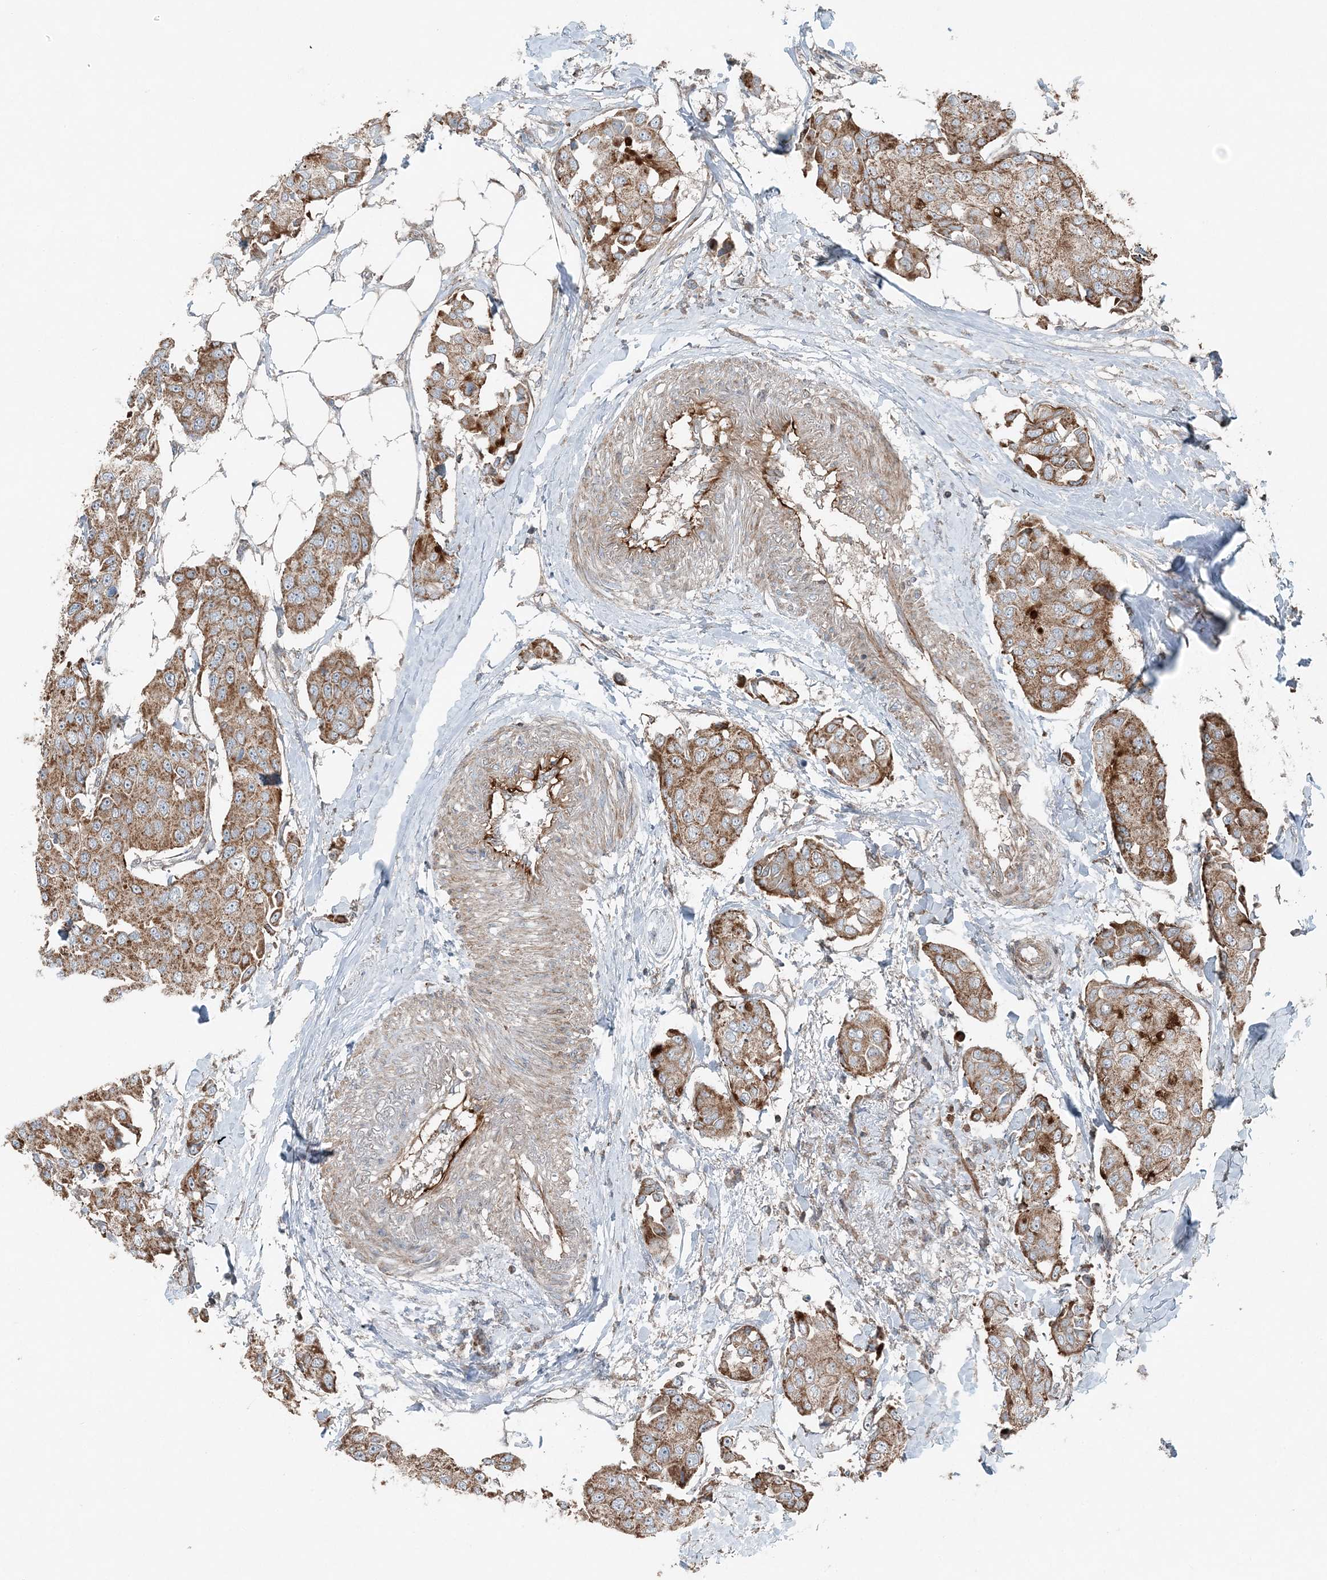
{"staining": {"intensity": "moderate", "quantity": ">75%", "location": "cytoplasmic/membranous"}, "tissue": "breast cancer", "cell_type": "Tumor cells", "image_type": "cancer", "snomed": [{"axis": "morphology", "description": "Duct carcinoma"}, {"axis": "topography", "description": "Breast"}], "caption": "IHC image of human breast cancer (invasive ductal carcinoma) stained for a protein (brown), which exhibits medium levels of moderate cytoplasmic/membranous positivity in approximately >75% of tumor cells.", "gene": "KY", "patient": {"sex": "female", "age": 80}}